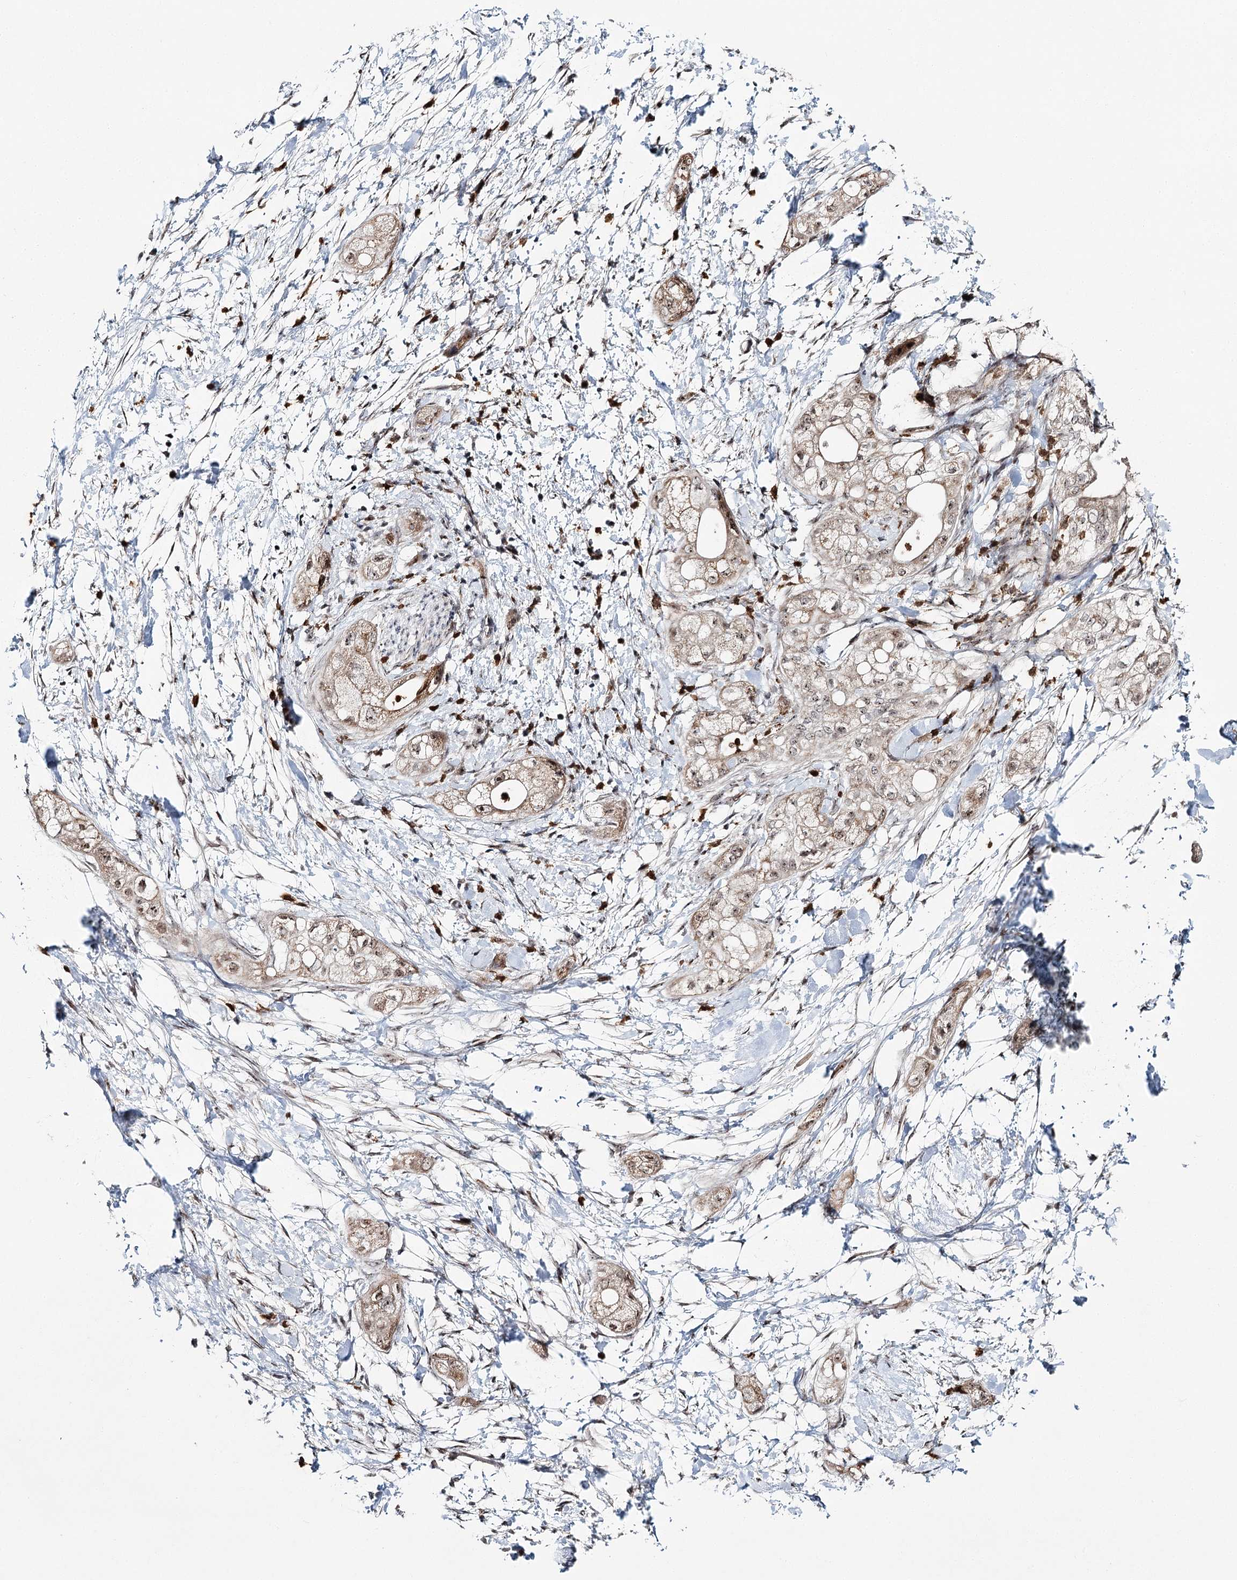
{"staining": {"intensity": "weak", "quantity": ">75%", "location": "cytoplasmic/membranous,nuclear"}, "tissue": "pancreatic cancer", "cell_type": "Tumor cells", "image_type": "cancer", "snomed": [{"axis": "morphology", "description": "Adenocarcinoma, NOS"}, {"axis": "topography", "description": "Pancreas"}], "caption": "Approximately >75% of tumor cells in adenocarcinoma (pancreatic) show weak cytoplasmic/membranous and nuclear protein positivity as visualized by brown immunohistochemical staining.", "gene": "ATAD1", "patient": {"sex": "male", "age": 58}}